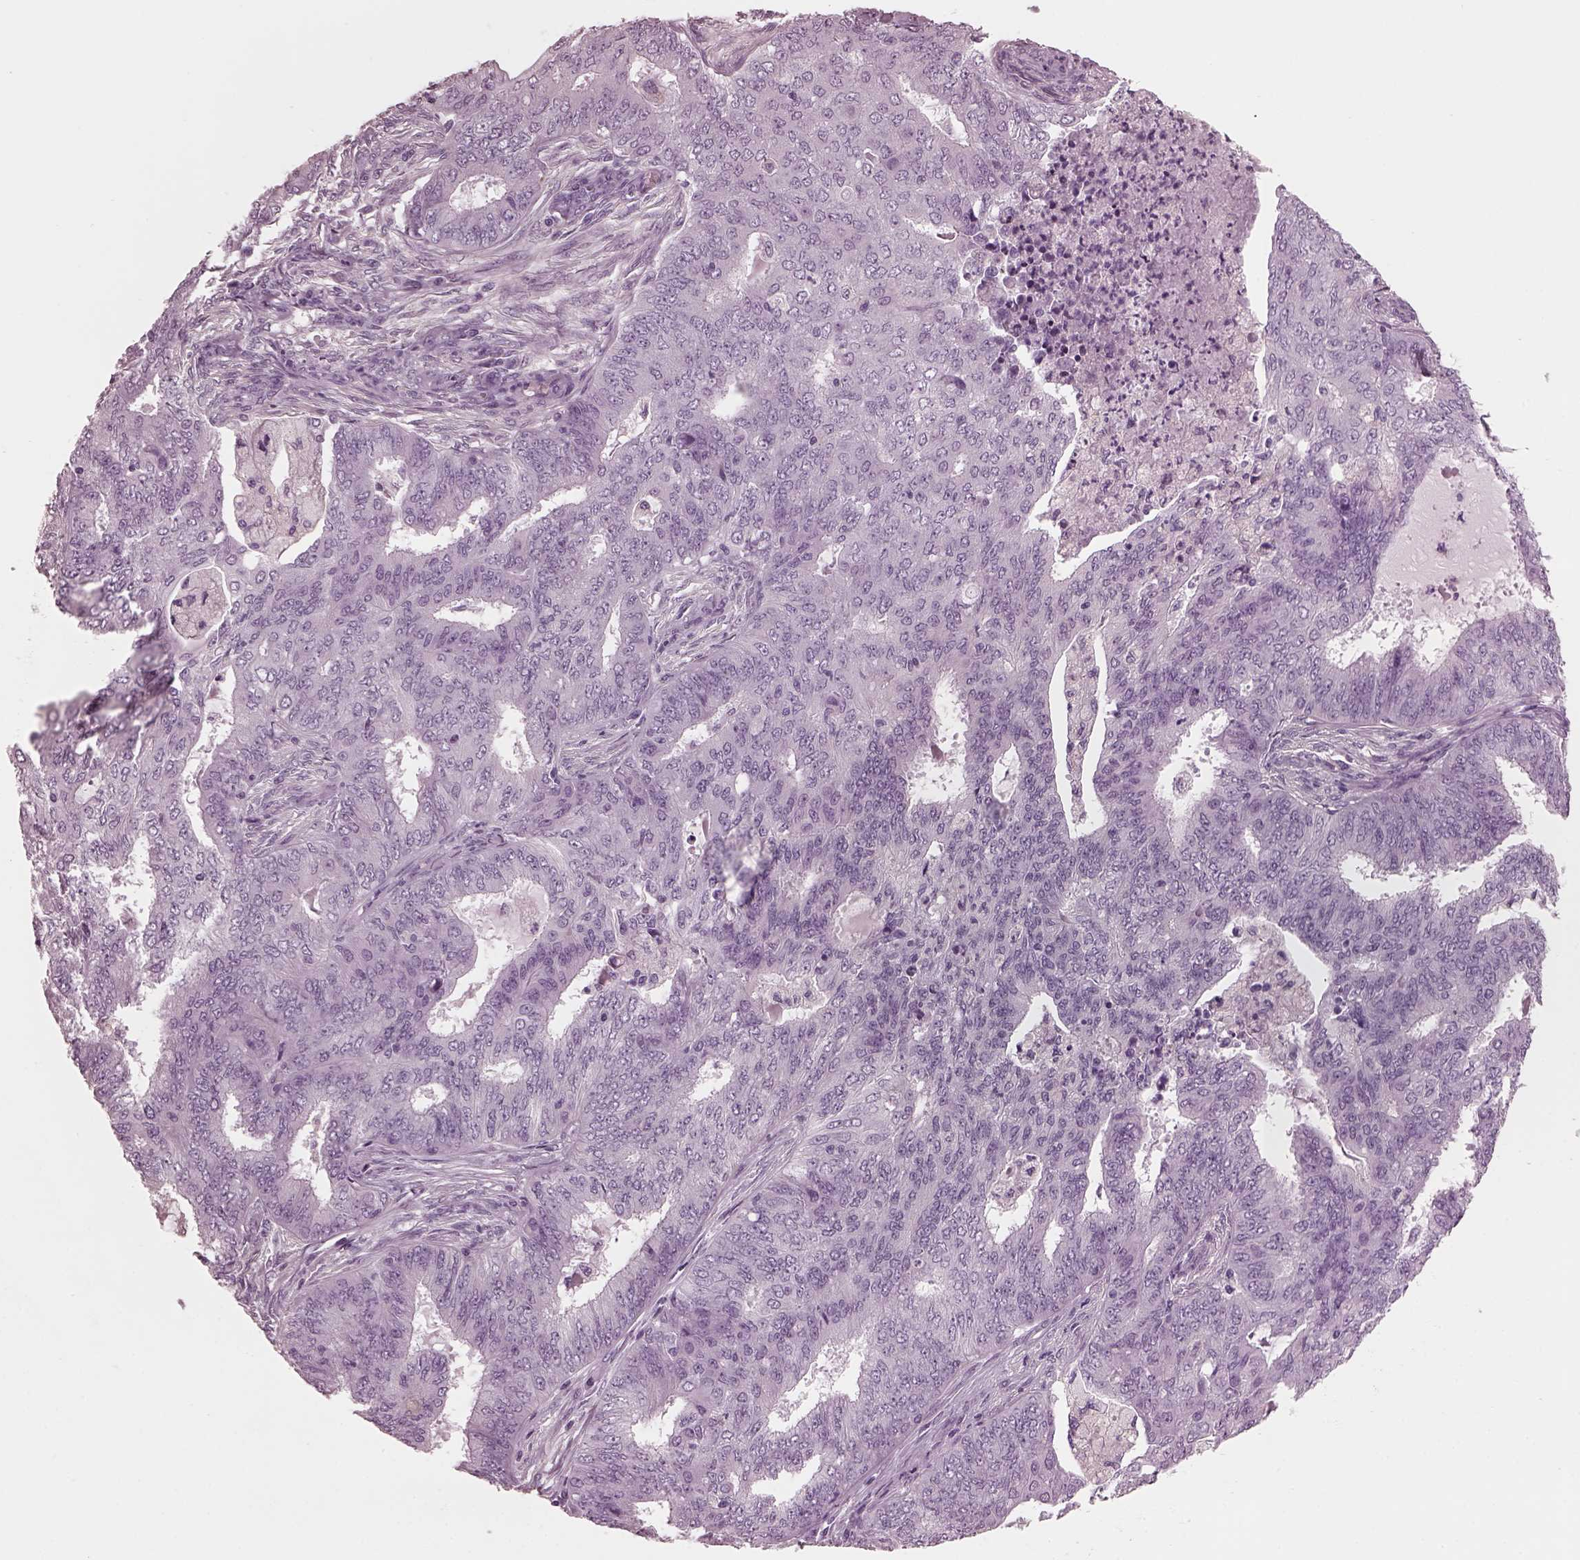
{"staining": {"intensity": "negative", "quantity": "none", "location": "none"}, "tissue": "endometrial cancer", "cell_type": "Tumor cells", "image_type": "cancer", "snomed": [{"axis": "morphology", "description": "Adenocarcinoma, NOS"}, {"axis": "topography", "description": "Endometrium"}], "caption": "Immunohistochemistry of endometrial adenocarcinoma shows no positivity in tumor cells.", "gene": "CGA", "patient": {"sex": "female", "age": 62}}